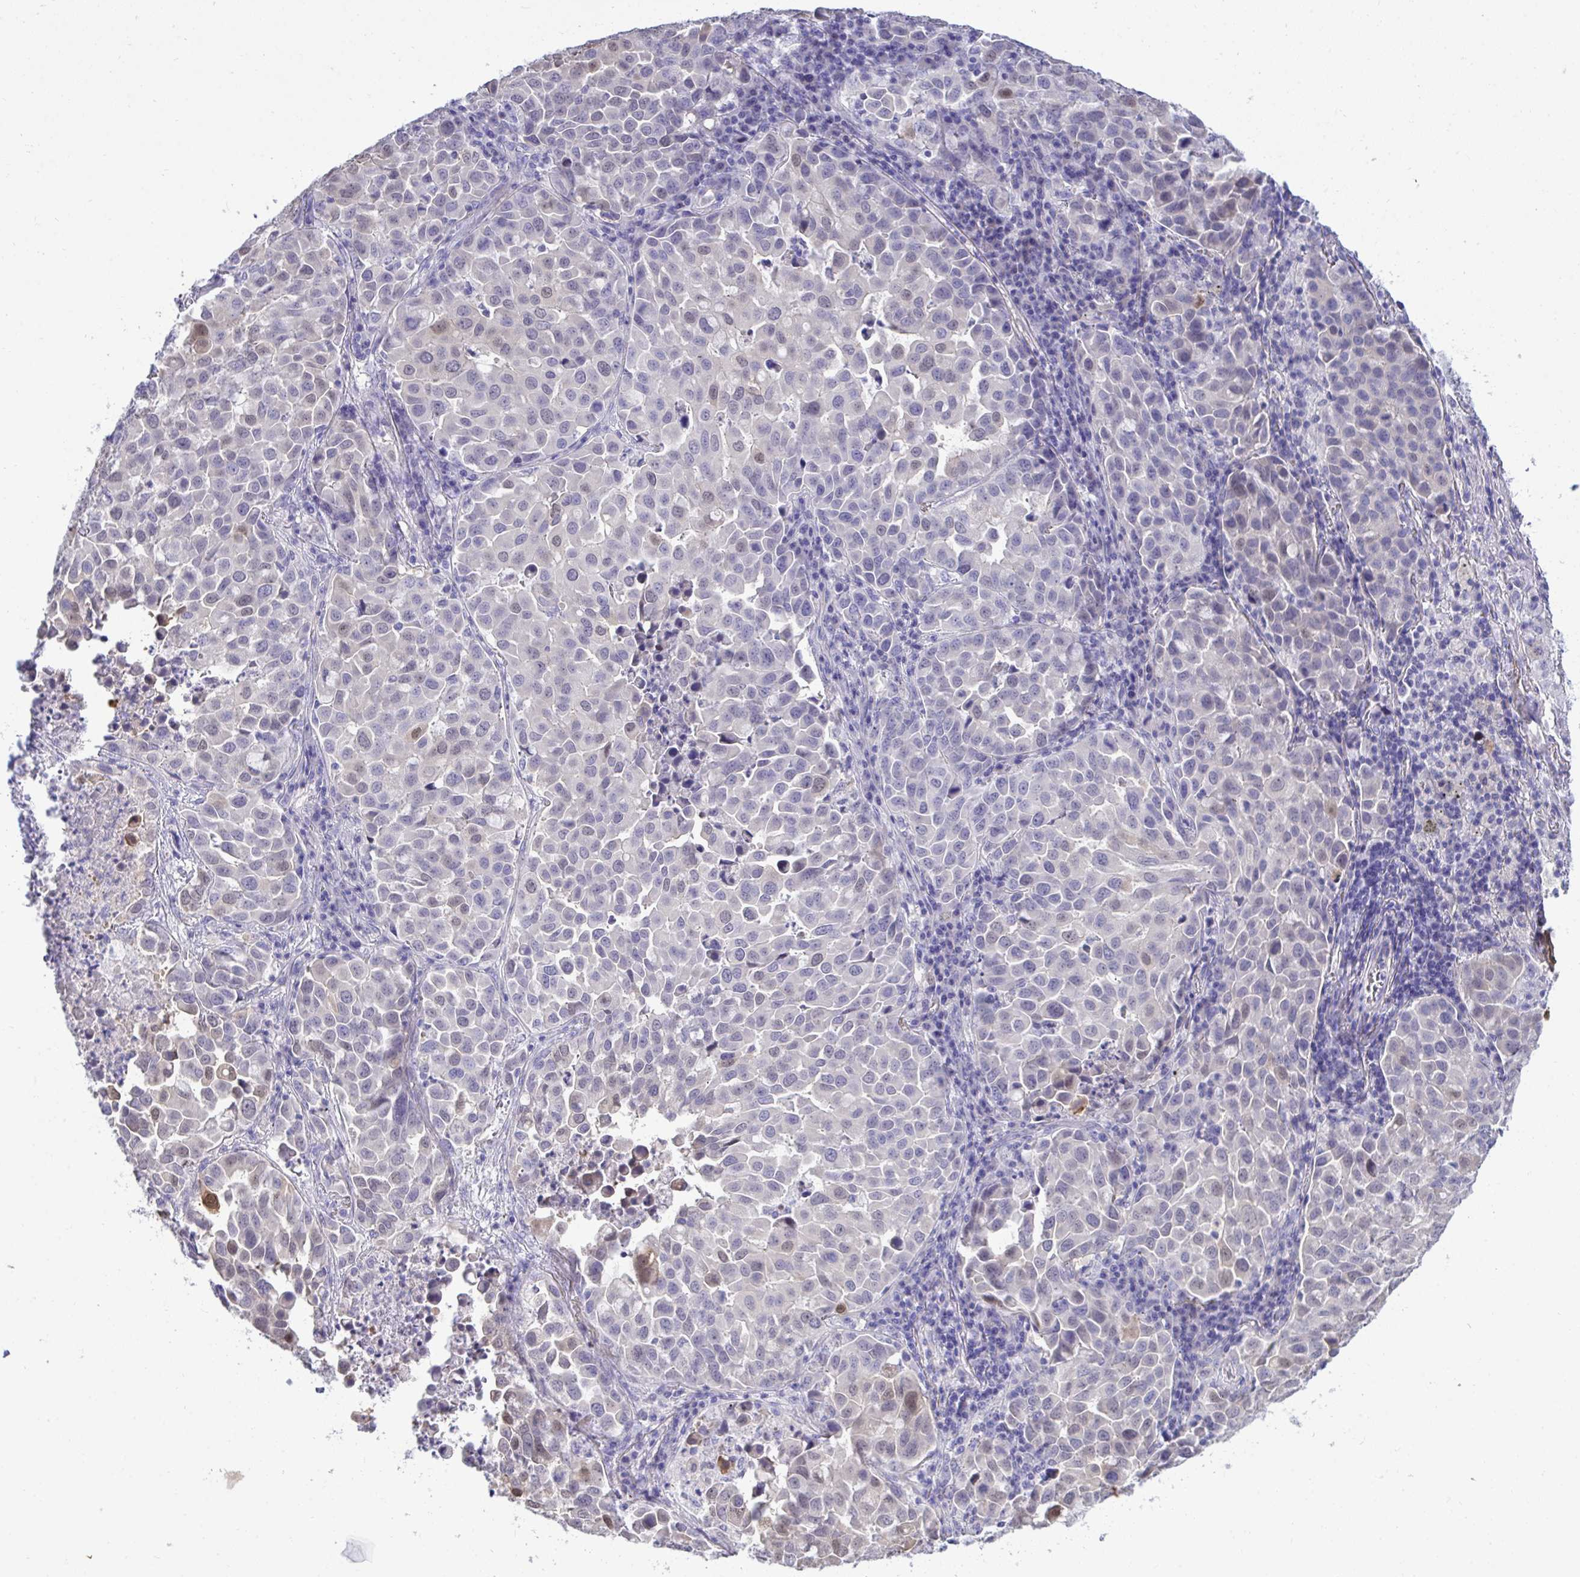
{"staining": {"intensity": "negative", "quantity": "none", "location": "none"}, "tissue": "lung cancer", "cell_type": "Tumor cells", "image_type": "cancer", "snomed": [{"axis": "morphology", "description": "Adenocarcinoma, NOS"}, {"axis": "morphology", "description": "Adenocarcinoma, metastatic, NOS"}, {"axis": "topography", "description": "Lymph node"}, {"axis": "topography", "description": "Lung"}], "caption": "Tumor cells show no significant protein staining in lung cancer (adenocarcinoma).", "gene": "TMCO5A", "patient": {"sex": "female", "age": 65}}